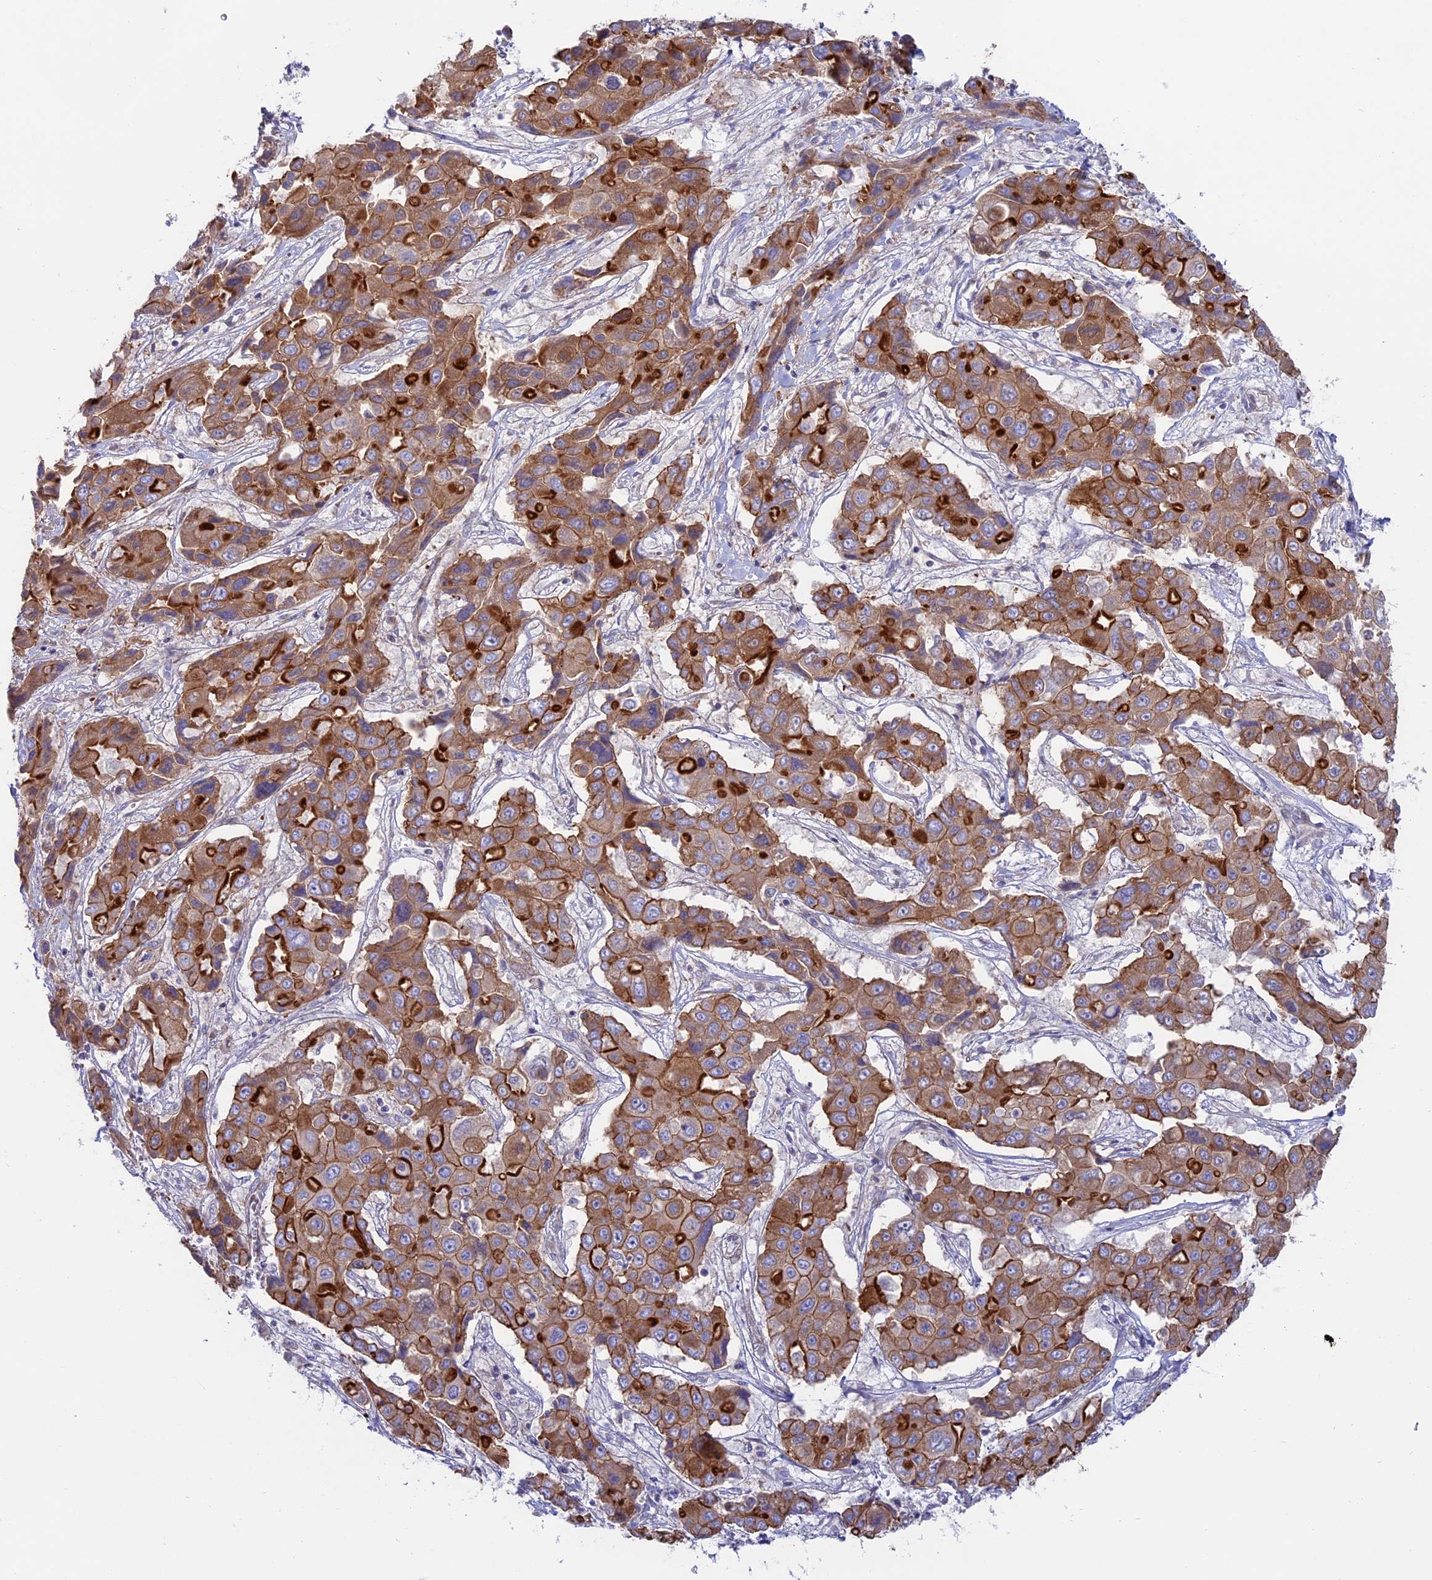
{"staining": {"intensity": "strong", "quantity": ">75%", "location": "cytoplasmic/membranous"}, "tissue": "liver cancer", "cell_type": "Tumor cells", "image_type": "cancer", "snomed": [{"axis": "morphology", "description": "Cholangiocarcinoma"}, {"axis": "topography", "description": "Liver"}], "caption": "Tumor cells show high levels of strong cytoplasmic/membranous staining in about >75% of cells in liver cancer.", "gene": "MYO5B", "patient": {"sex": "male", "age": 67}}